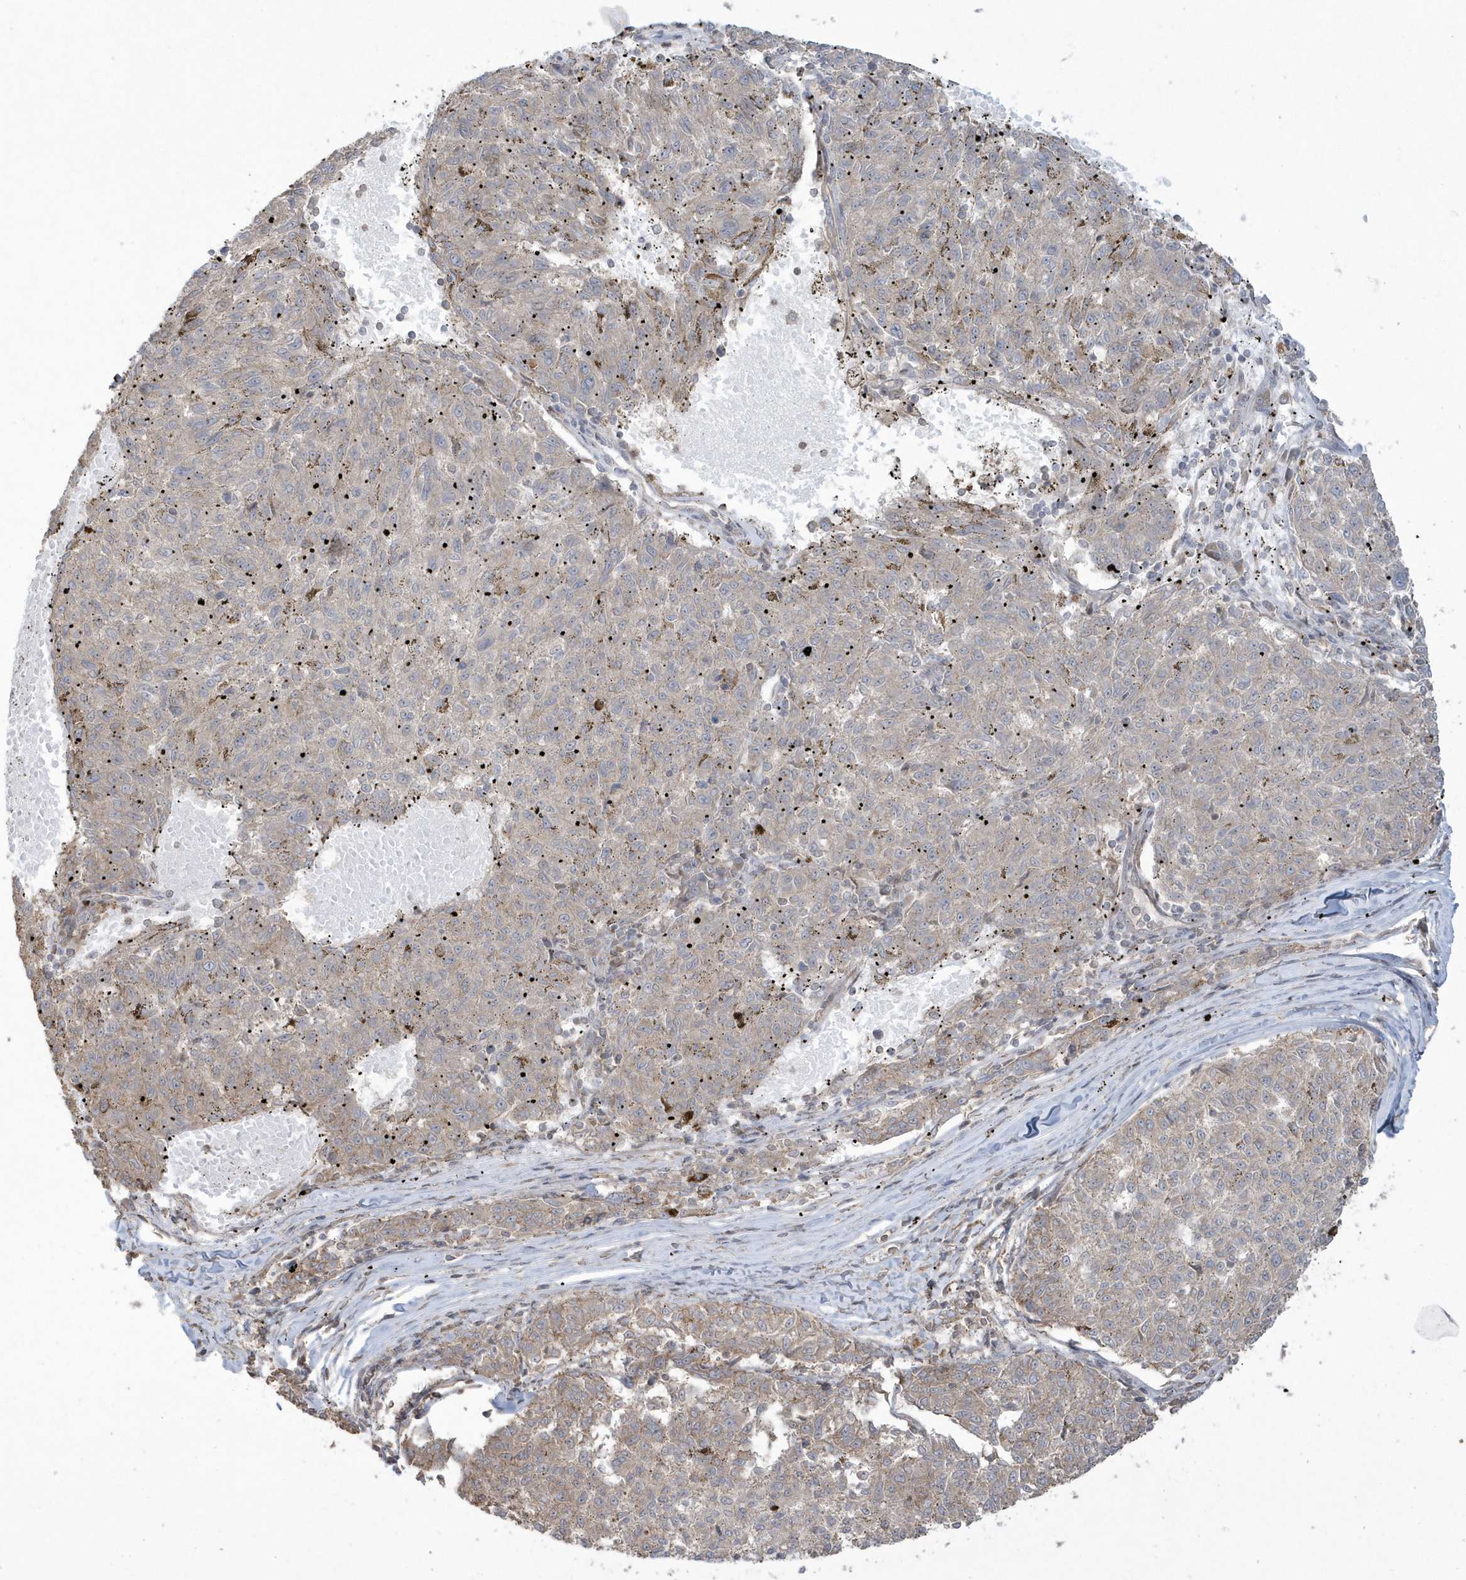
{"staining": {"intensity": "weak", "quantity": "<25%", "location": "cytoplasmic/membranous"}, "tissue": "melanoma", "cell_type": "Tumor cells", "image_type": "cancer", "snomed": [{"axis": "morphology", "description": "Malignant melanoma, NOS"}, {"axis": "topography", "description": "Skin"}], "caption": "An IHC histopathology image of melanoma is shown. There is no staining in tumor cells of melanoma.", "gene": "ARMC8", "patient": {"sex": "female", "age": 72}}